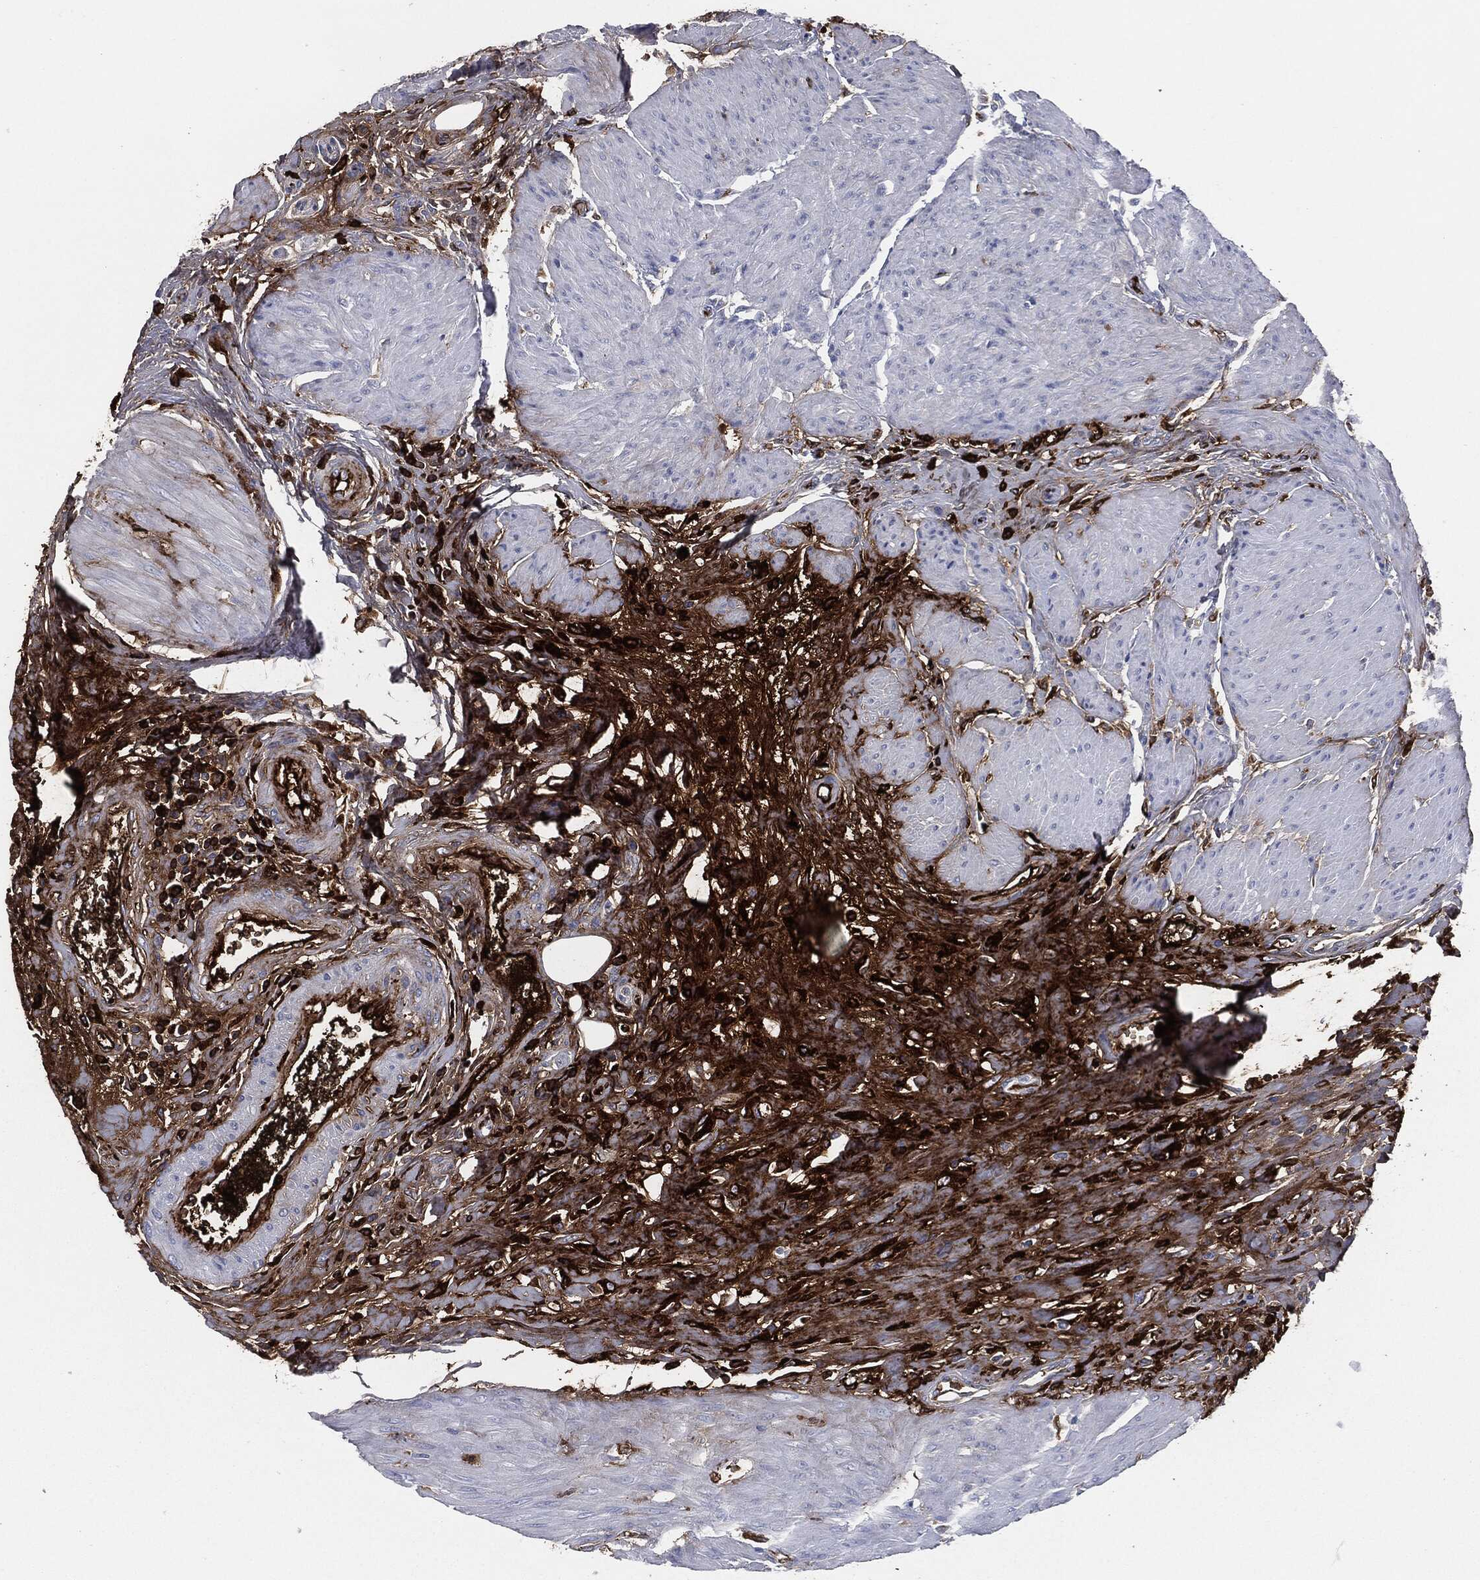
{"staining": {"intensity": "strong", "quantity": ">75%", "location": "cytoplasmic/membranous"}, "tissue": "urothelial cancer", "cell_type": "Tumor cells", "image_type": "cancer", "snomed": [{"axis": "morphology", "description": "Urothelial carcinoma, High grade"}, {"axis": "topography", "description": "Urinary bladder"}], "caption": "Immunohistochemistry of human urothelial carcinoma (high-grade) displays high levels of strong cytoplasmic/membranous staining in approximately >75% of tumor cells. The protein is shown in brown color, while the nuclei are stained blue.", "gene": "APOB", "patient": {"sex": "male", "age": 35}}